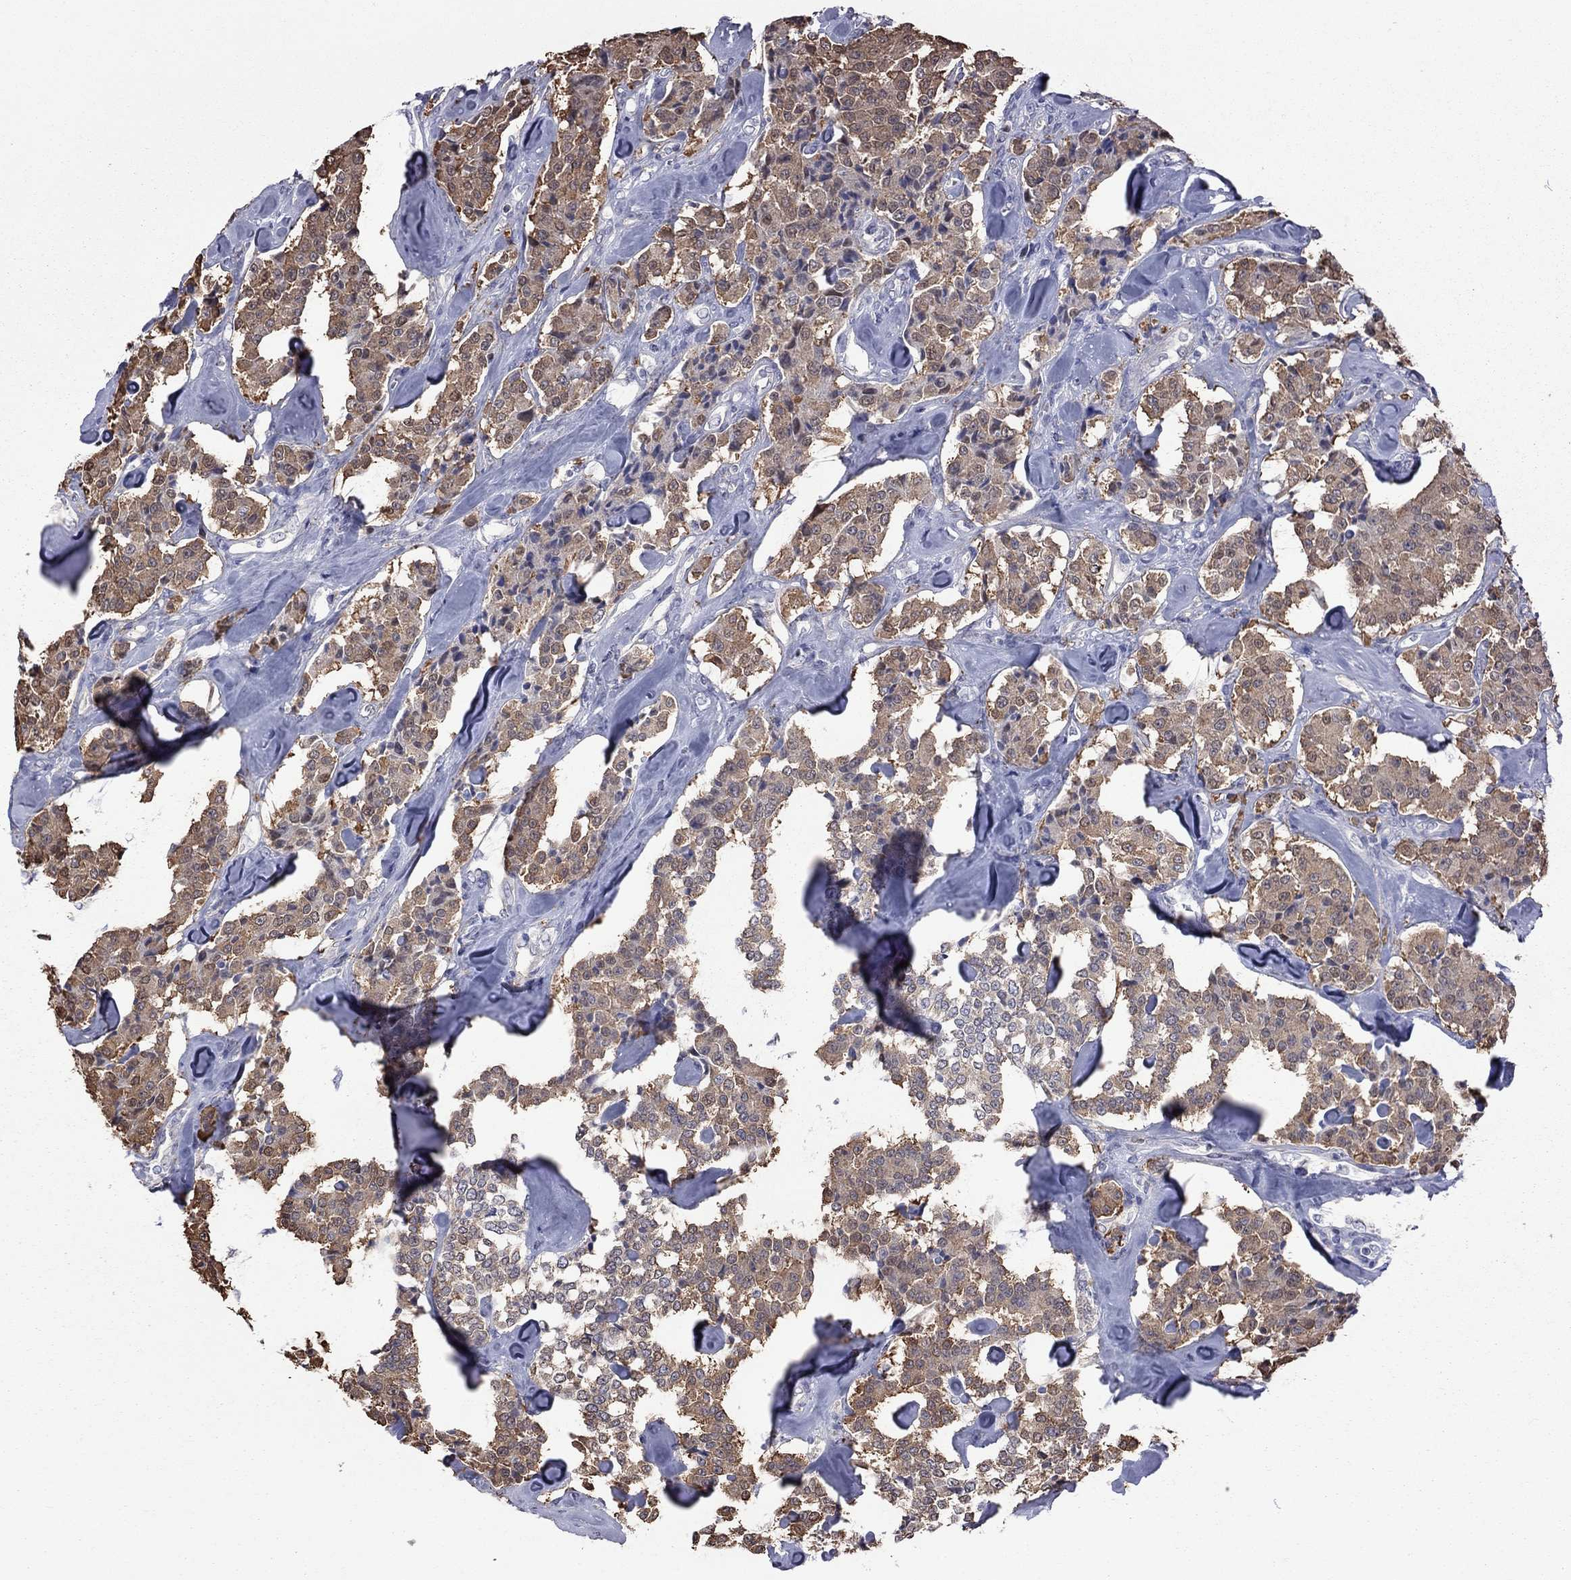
{"staining": {"intensity": "moderate", "quantity": ">75%", "location": "cytoplasmic/membranous"}, "tissue": "carcinoid", "cell_type": "Tumor cells", "image_type": "cancer", "snomed": [{"axis": "morphology", "description": "Carcinoid, malignant, NOS"}, {"axis": "topography", "description": "Pancreas"}], "caption": "This photomicrograph shows carcinoid (malignant) stained with IHC to label a protein in brown. The cytoplasmic/membranous of tumor cells show moderate positivity for the protein. Nuclei are counter-stained blue.", "gene": "HYLS1", "patient": {"sex": "male", "age": 41}}